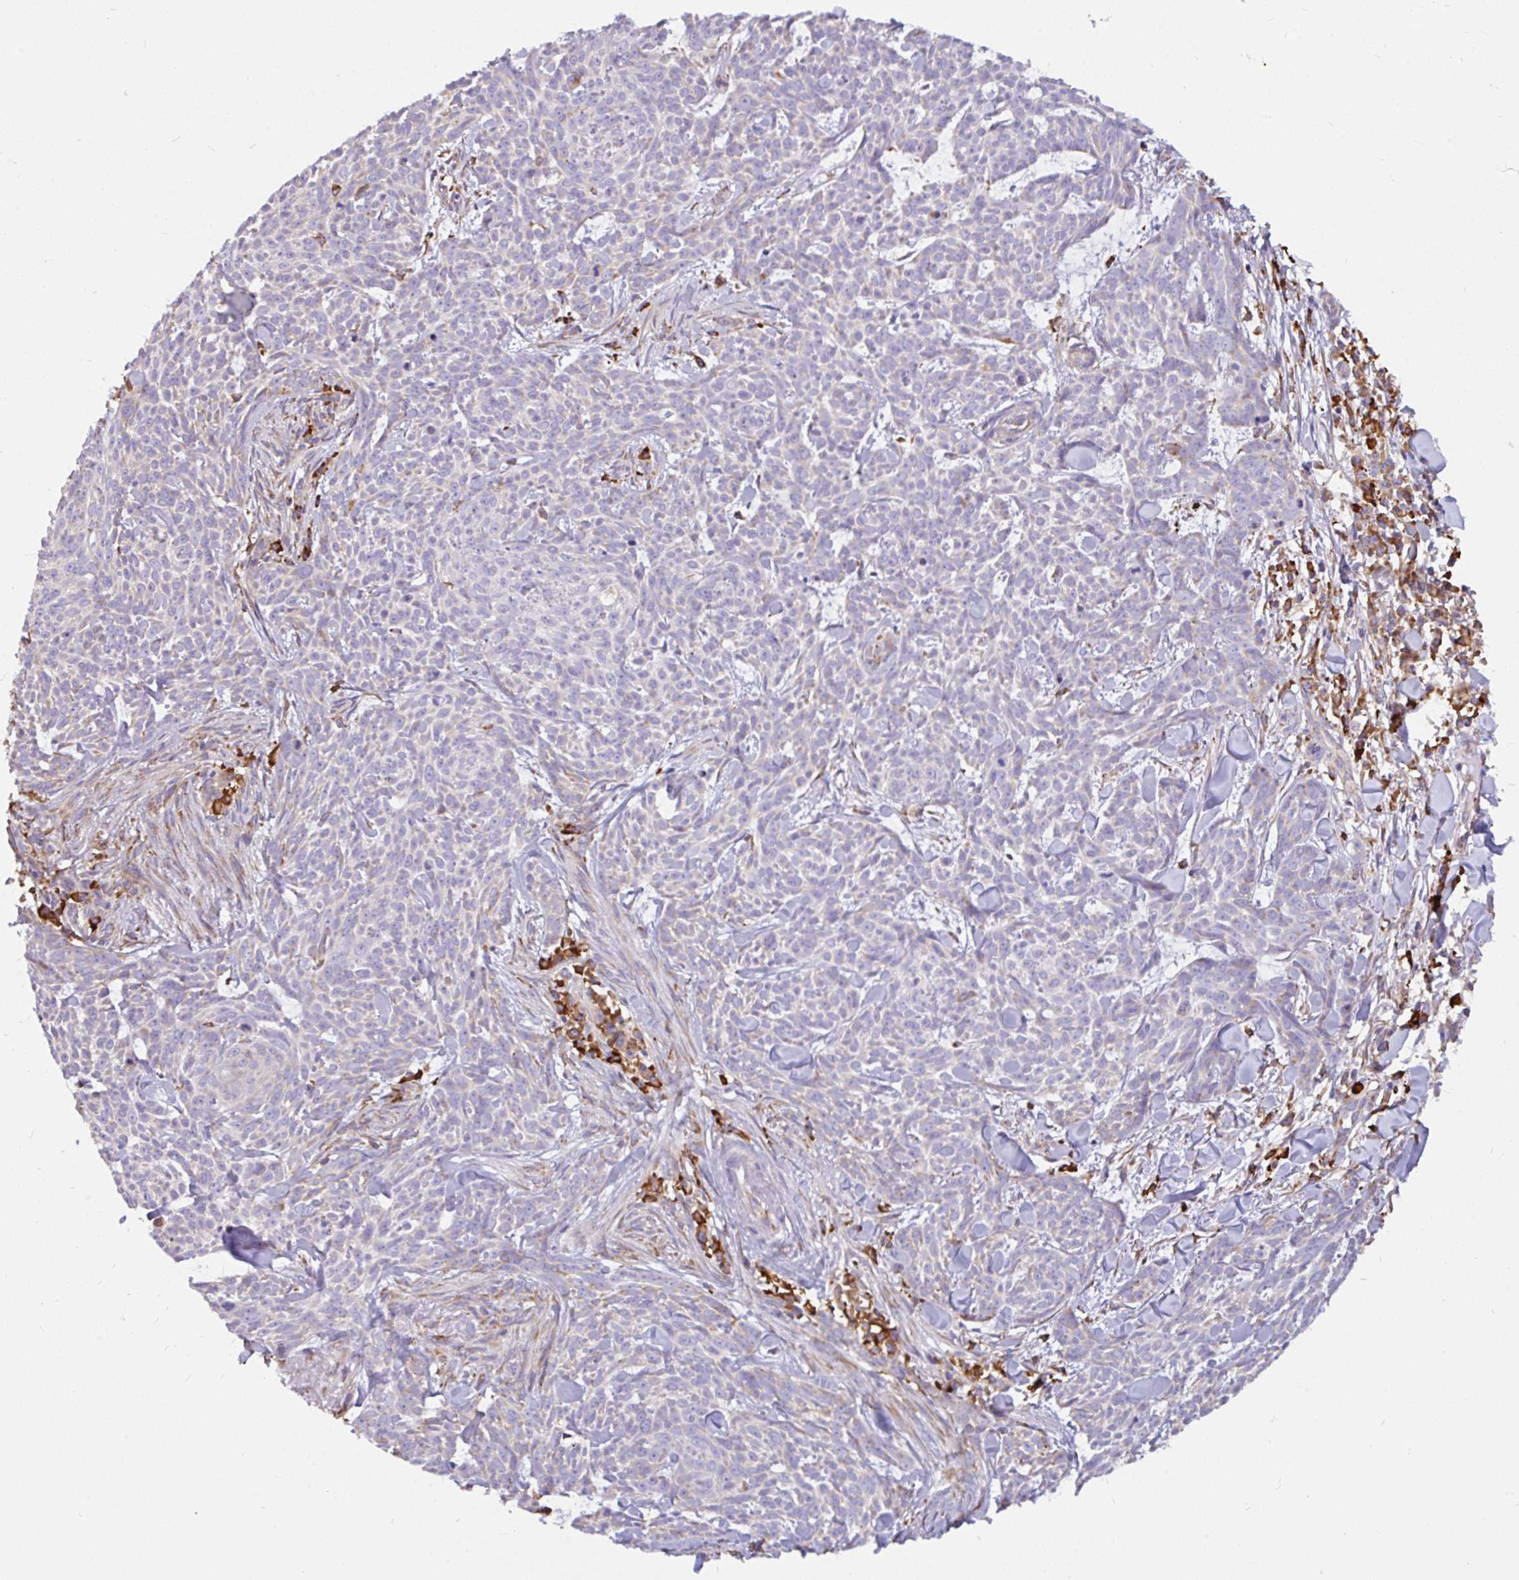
{"staining": {"intensity": "negative", "quantity": "none", "location": "none"}, "tissue": "skin cancer", "cell_type": "Tumor cells", "image_type": "cancer", "snomed": [{"axis": "morphology", "description": "Basal cell carcinoma"}, {"axis": "topography", "description": "Skin"}], "caption": "An IHC image of skin cancer (basal cell carcinoma) is shown. There is no staining in tumor cells of skin cancer (basal cell carcinoma).", "gene": "EML5", "patient": {"sex": "female", "age": 93}}